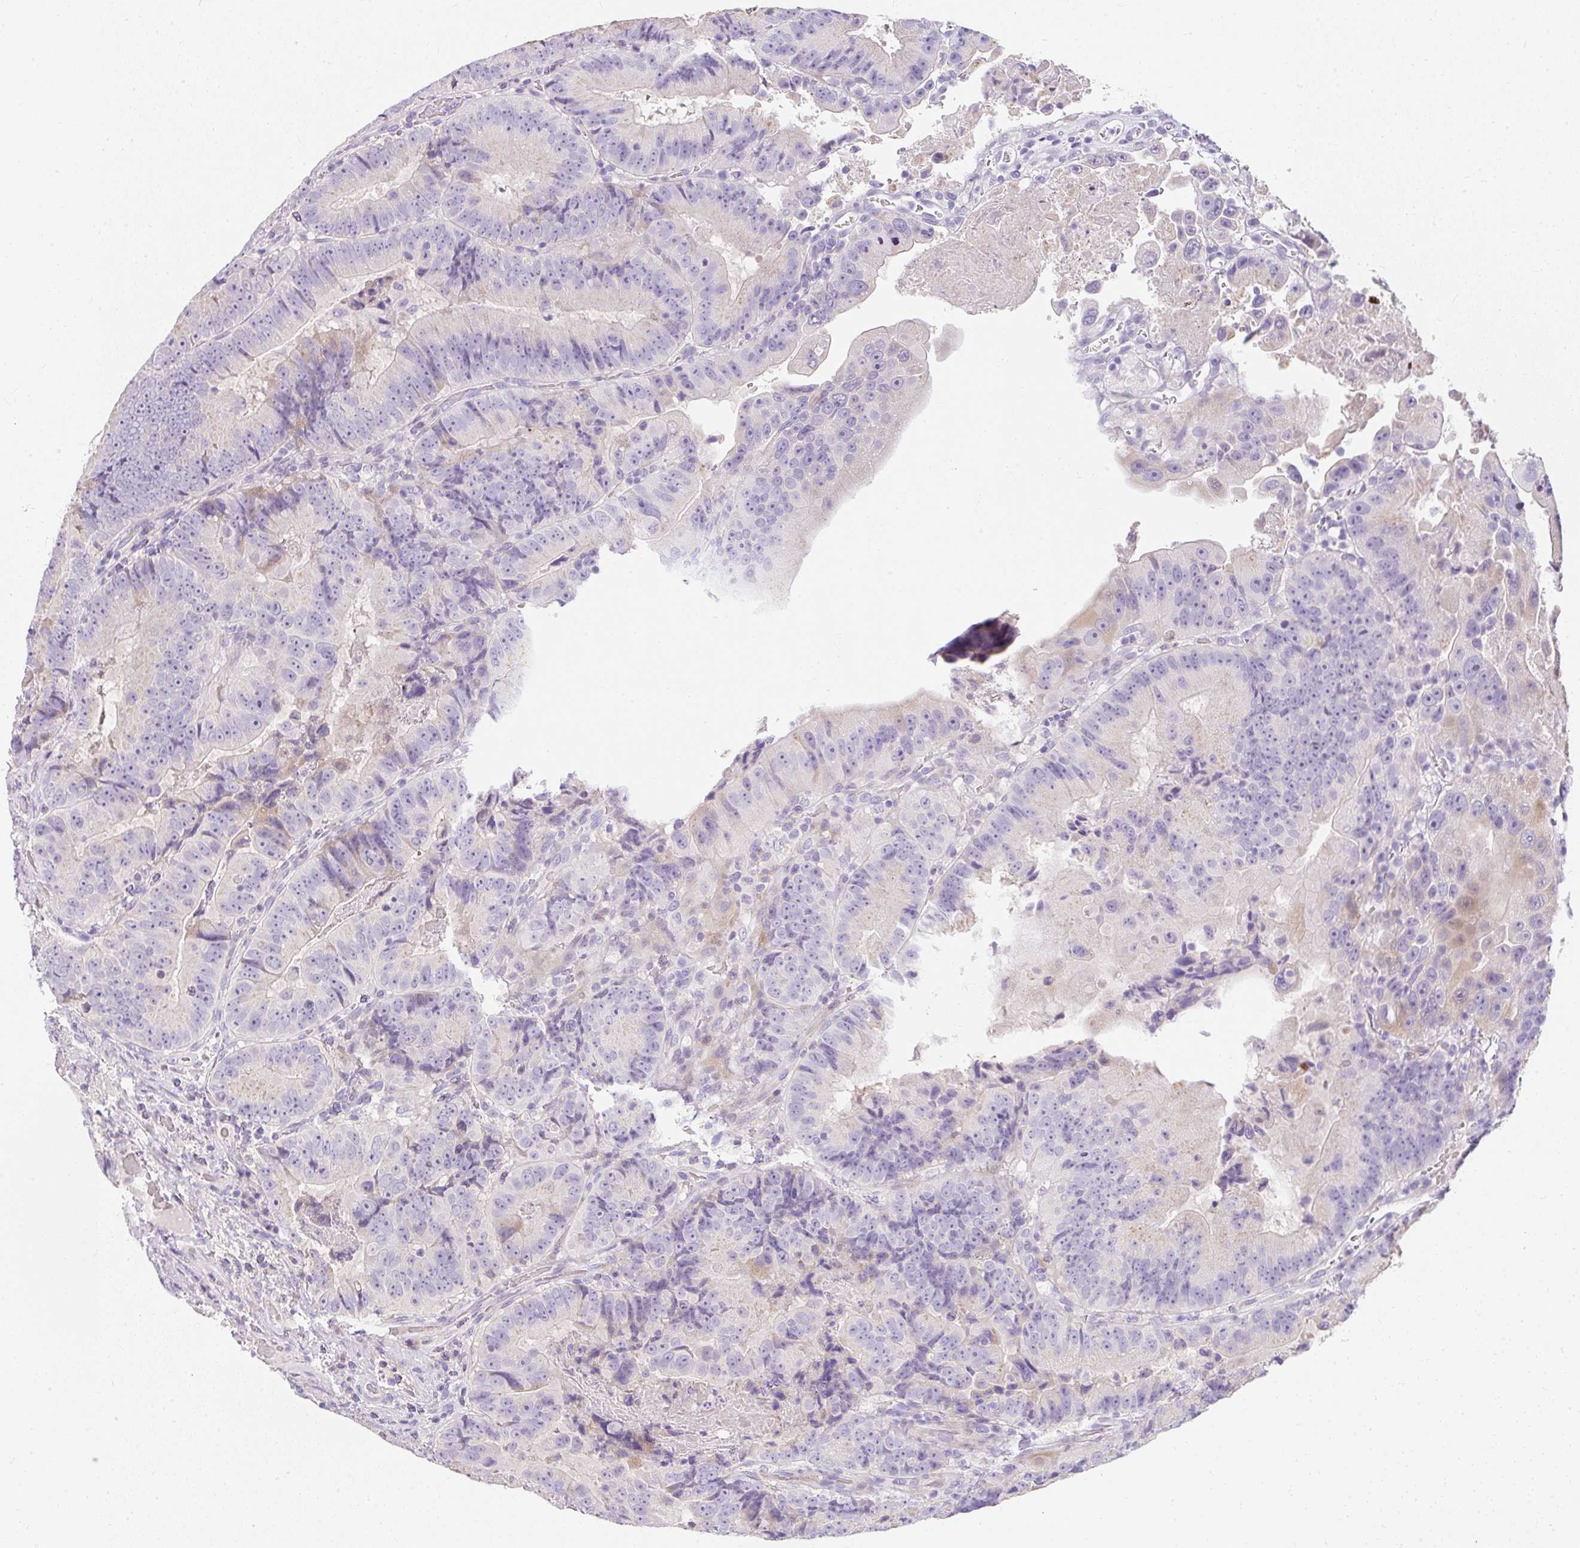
{"staining": {"intensity": "weak", "quantity": "<25%", "location": "cytoplasmic/membranous"}, "tissue": "colorectal cancer", "cell_type": "Tumor cells", "image_type": "cancer", "snomed": [{"axis": "morphology", "description": "Adenocarcinoma, NOS"}, {"axis": "topography", "description": "Colon"}], "caption": "High magnification brightfield microscopy of colorectal cancer (adenocarcinoma) stained with DAB (3,3'-diaminobenzidine) (brown) and counterstained with hematoxylin (blue): tumor cells show no significant positivity.", "gene": "DTX4", "patient": {"sex": "female", "age": 86}}